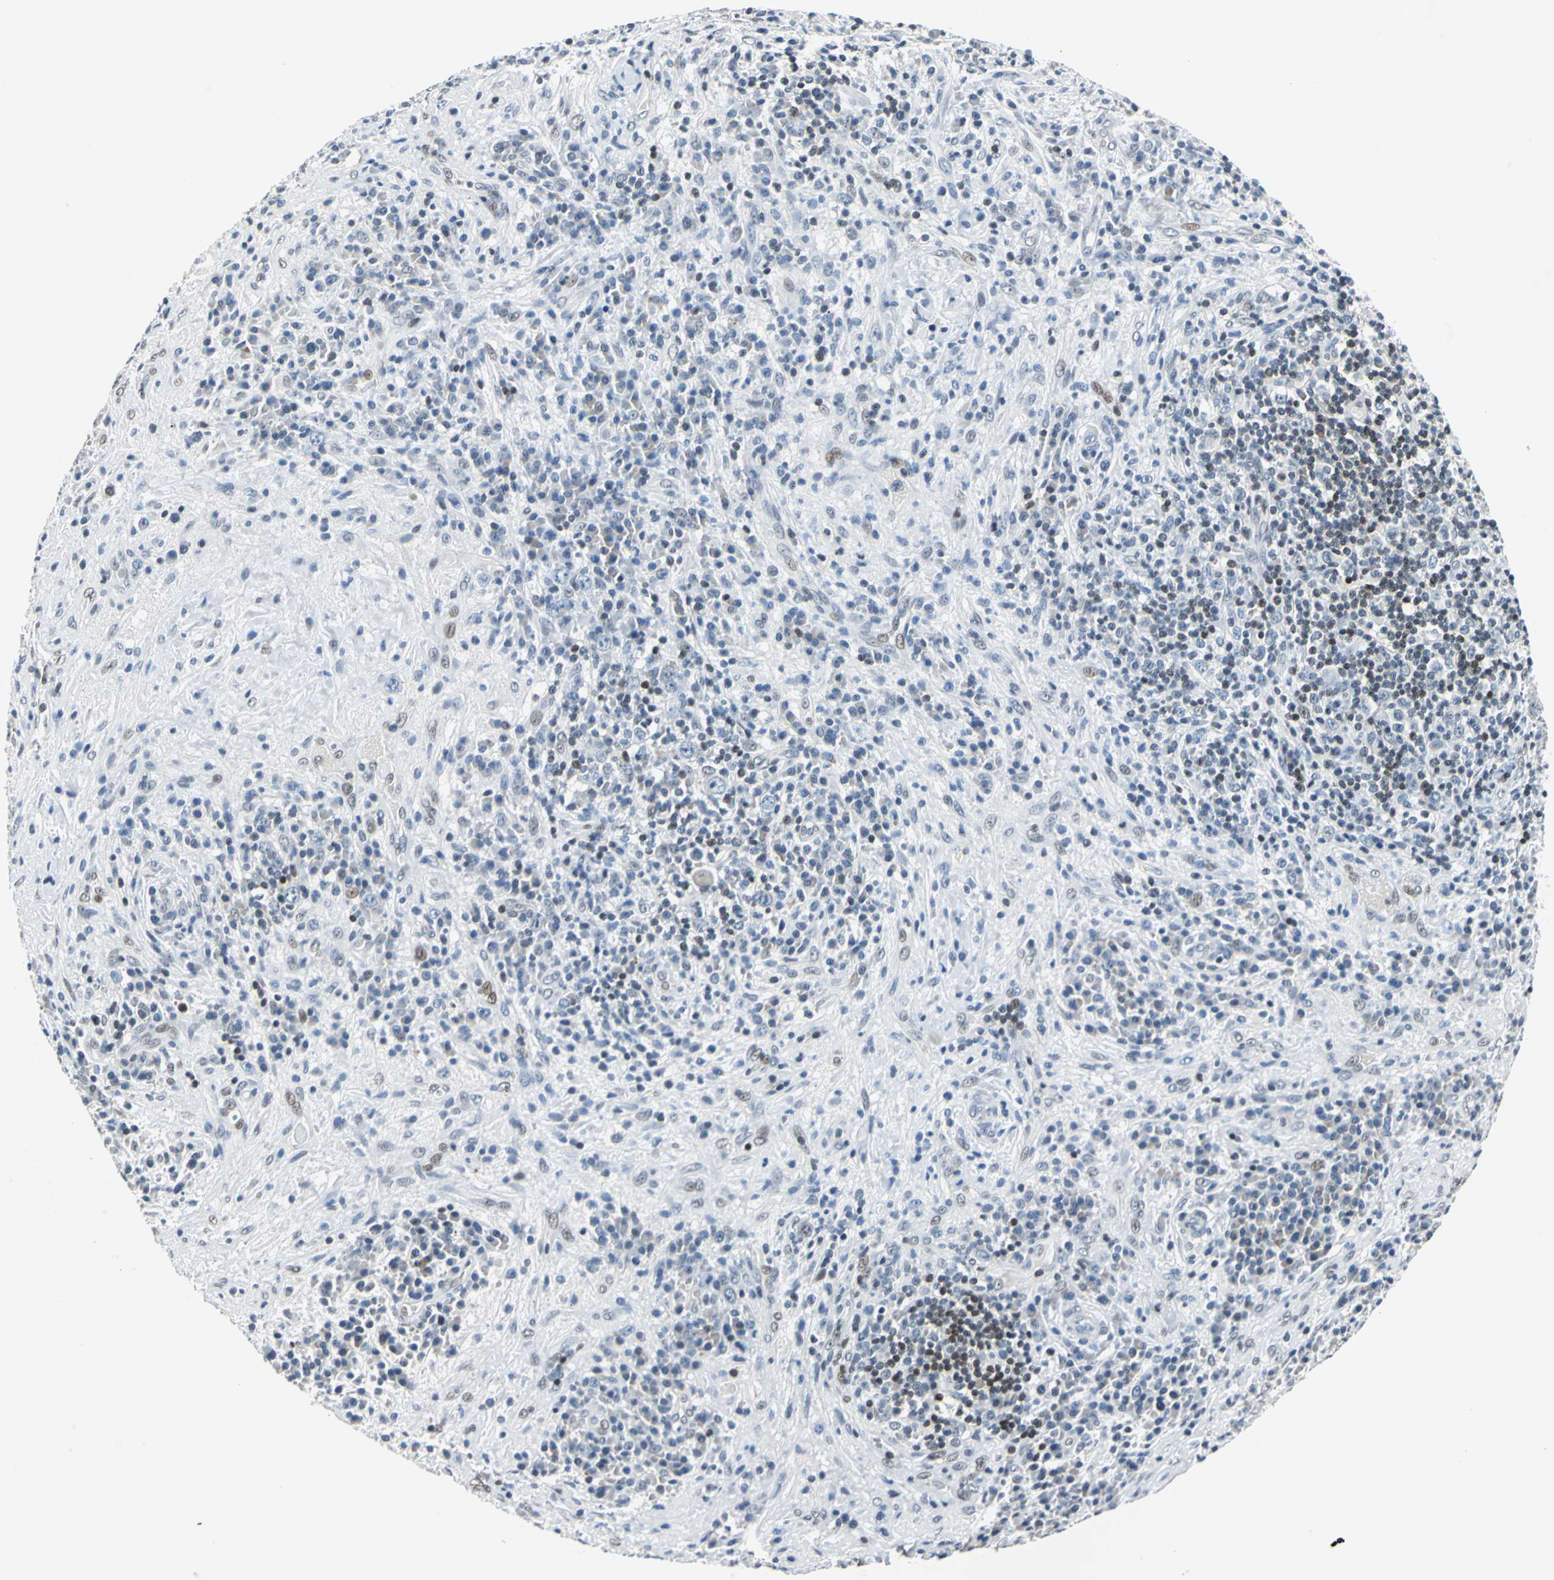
{"staining": {"intensity": "weak", "quantity": "25%-75%", "location": "nuclear"}, "tissue": "lymphoma", "cell_type": "Tumor cells", "image_type": "cancer", "snomed": [{"axis": "morphology", "description": "Hodgkin's disease, NOS"}, {"axis": "topography", "description": "Lymph node"}], "caption": "Human lymphoma stained for a protein (brown) shows weak nuclear positive staining in approximately 25%-75% of tumor cells.", "gene": "HCFC2", "patient": {"sex": "female", "age": 25}}